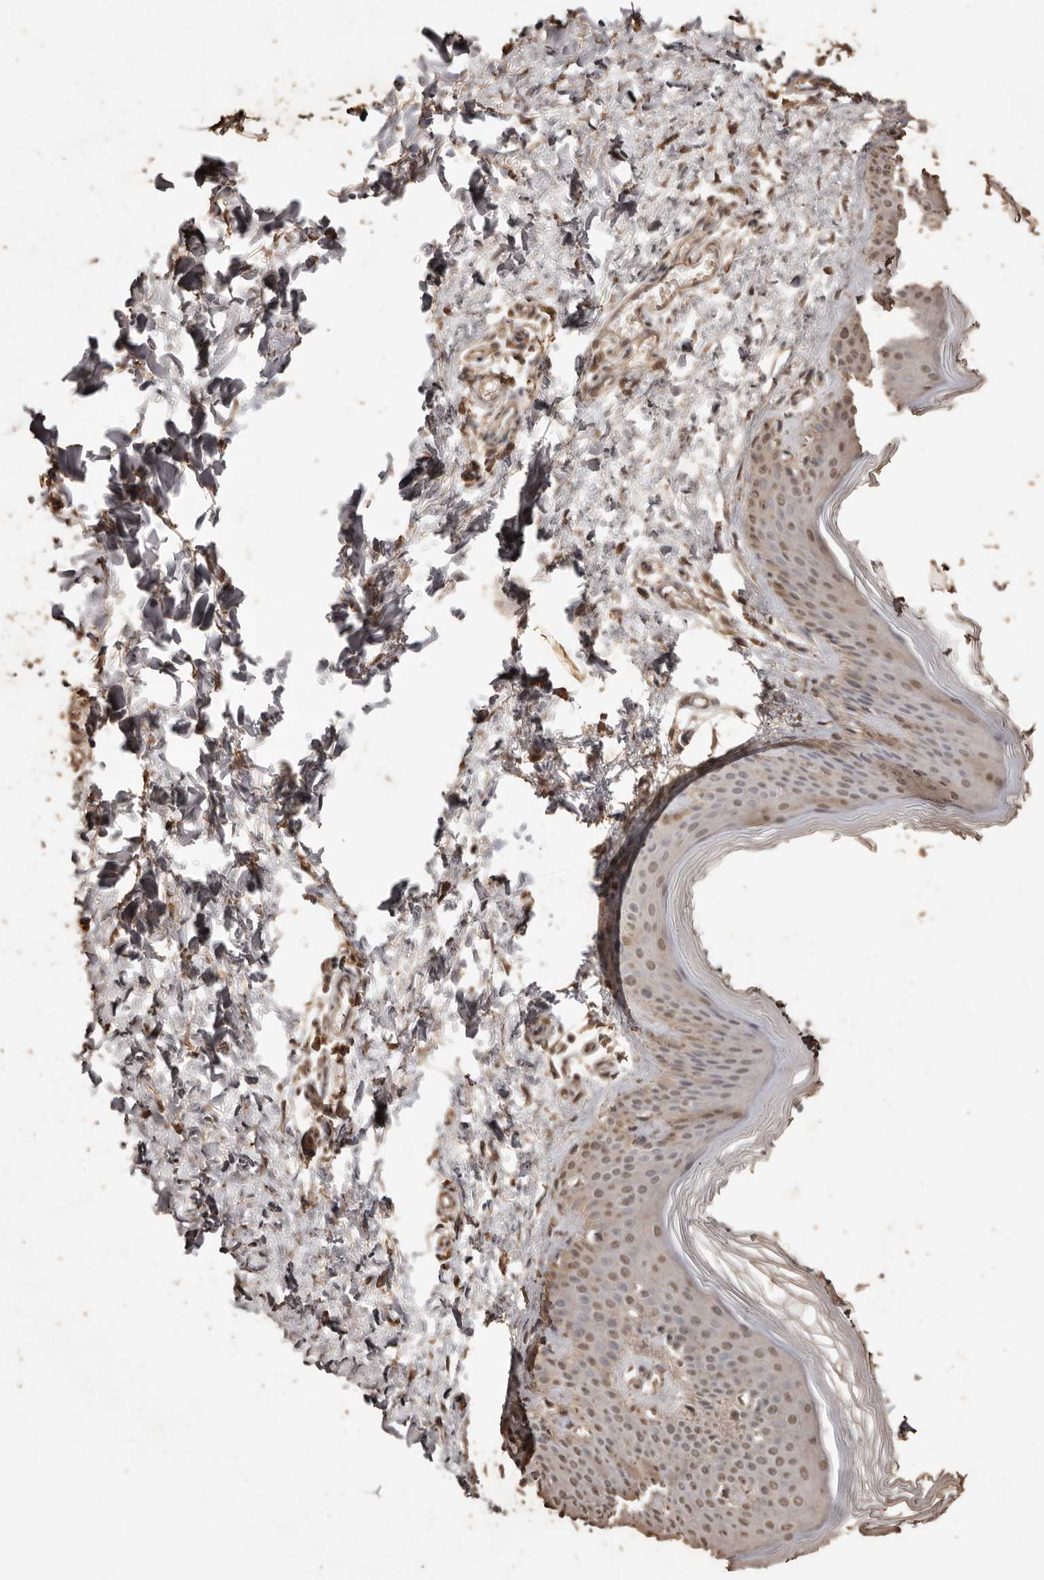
{"staining": {"intensity": "moderate", "quantity": ">75%", "location": "cytoplasmic/membranous"}, "tissue": "skin", "cell_type": "Fibroblasts", "image_type": "normal", "snomed": [{"axis": "morphology", "description": "Normal tissue, NOS"}, {"axis": "topography", "description": "Skin"}], "caption": "Moderate cytoplasmic/membranous protein staining is seen in about >75% of fibroblasts in skin.", "gene": "PKDCC", "patient": {"sex": "female", "age": 27}}